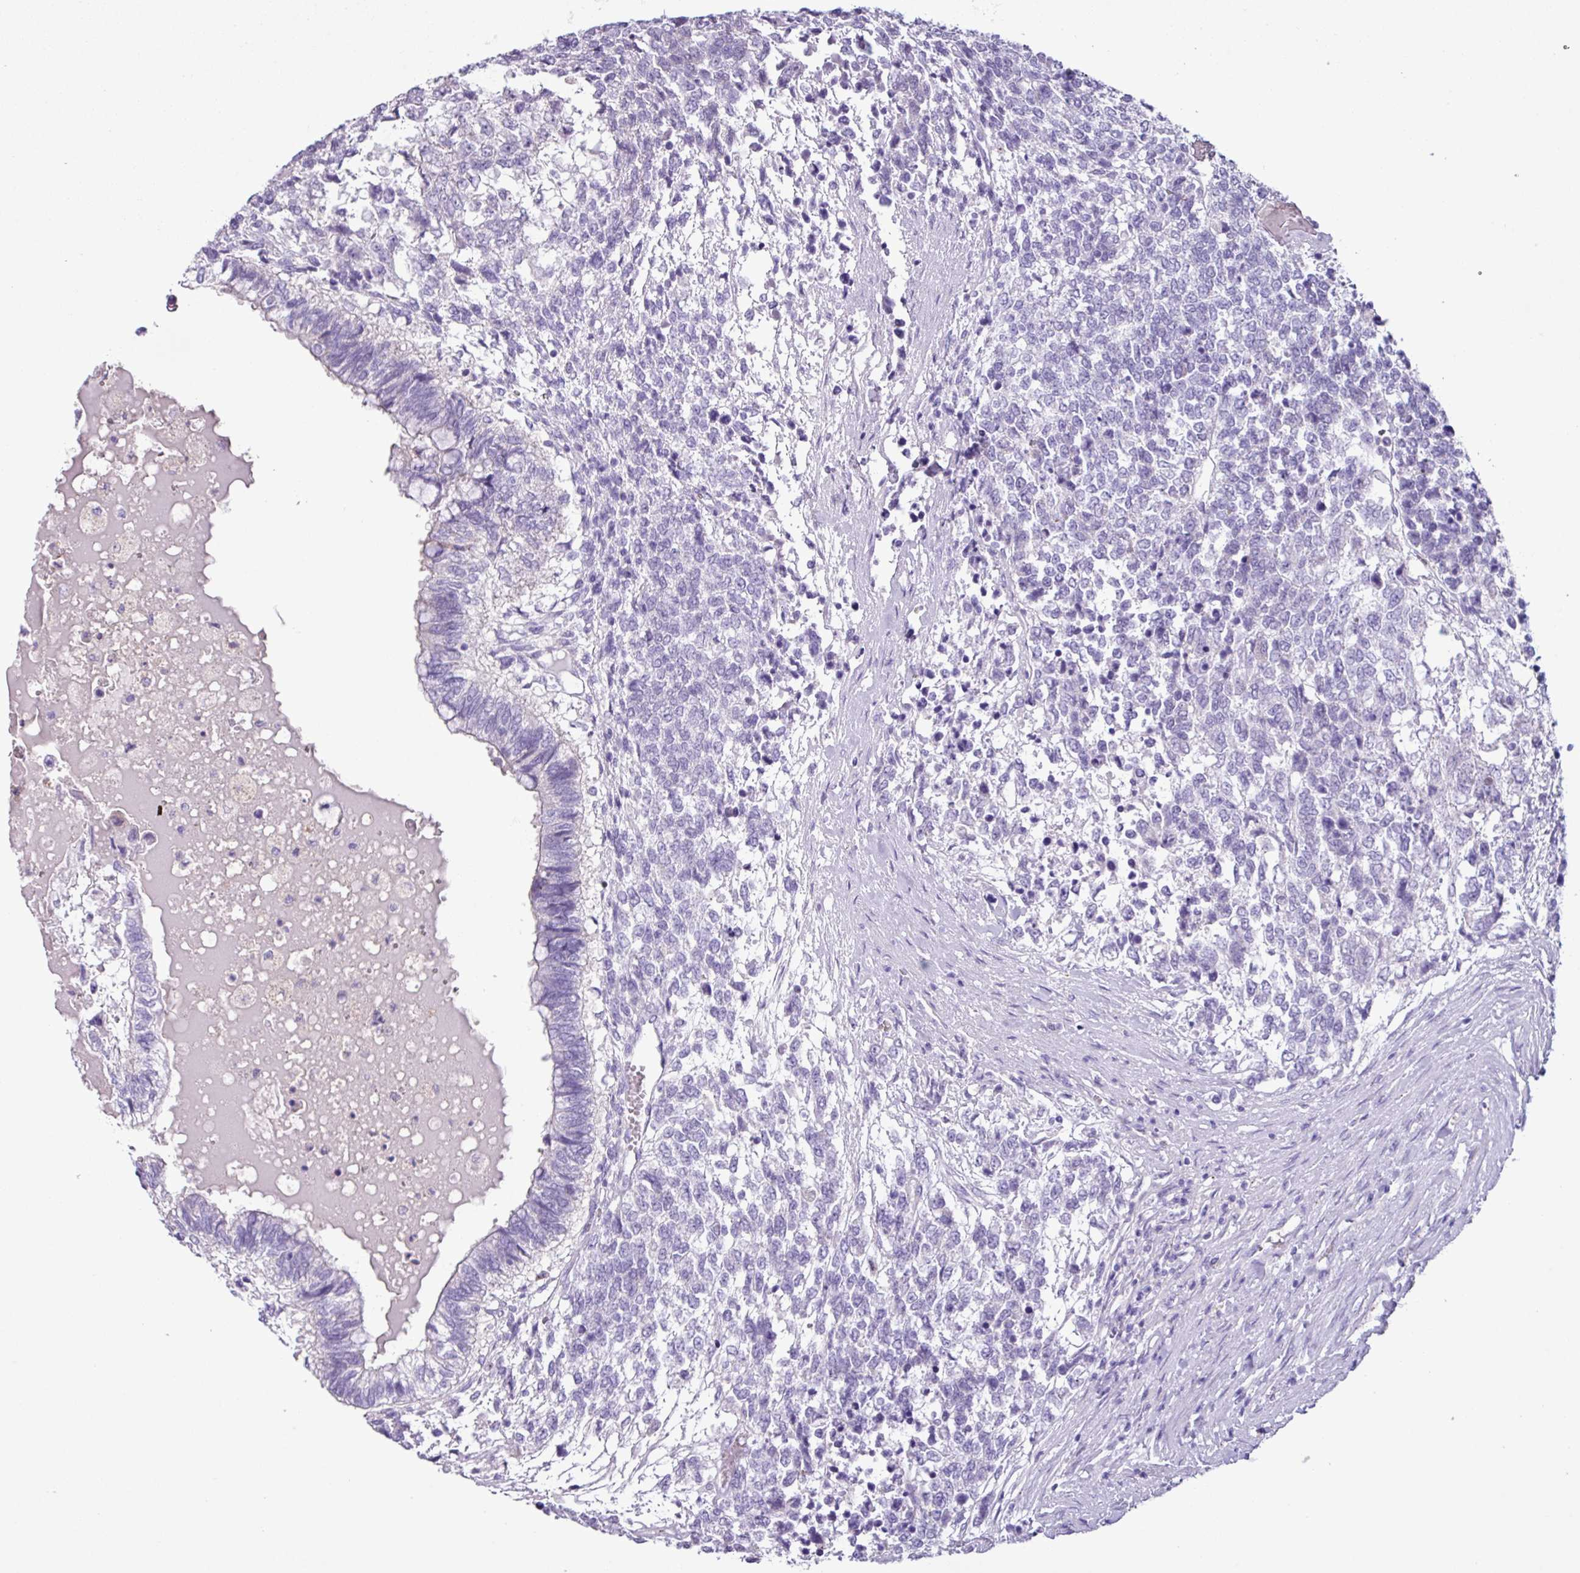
{"staining": {"intensity": "negative", "quantity": "none", "location": "none"}, "tissue": "testis cancer", "cell_type": "Tumor cells", "image_type": "cancer", "snomed": [{"axis": "morphology", "description": "Carcinoma, Embryonal, NOS"}, {"axis": "topography", "description": "Testis"}], "caption": "IHC image of embryonal carcinoma (testis) stained for a protein (brown), which exhibits no expression in tumor cells.", "gene": "CYSTM1", "patient": {"sex": "male", "age": 23}}